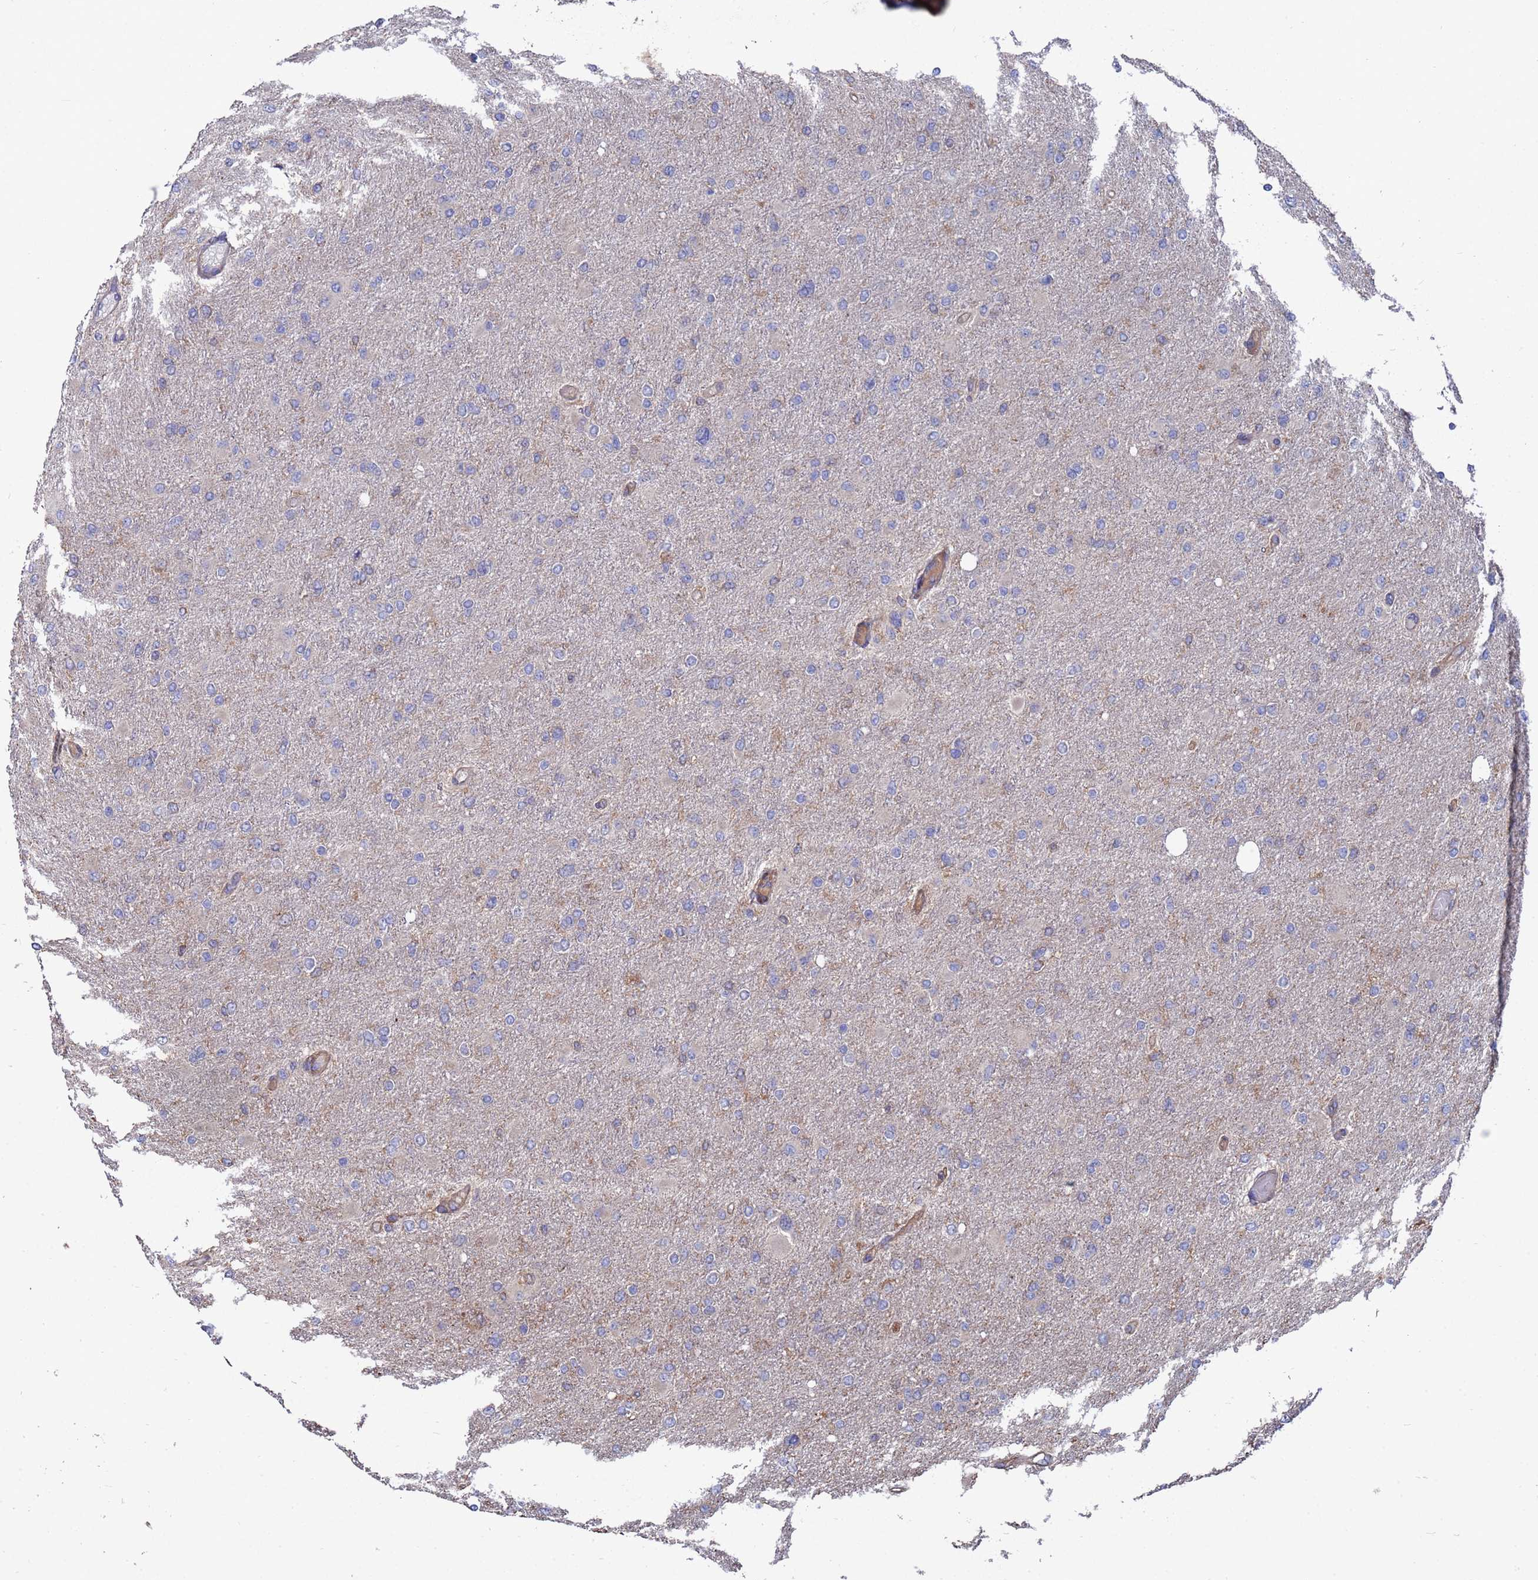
{"staining": {"intensity": "negative", "quantity": "none", "location": "none"}, "tissue": "glioma", "cell_type": "Tumor cells", "image_type": "cancer", "snomed": [{"axis": "morphology", "description": "Glioma, malignant, High grade"}, {"axis": "topography", "description": "Cerebral cortex"}], "caption": "Immunohistochemical staining of glioma exhibits no significant staining in tumor cells.", "gene": "PYCR1", "patient": {"sex": "female", "age": 36}}